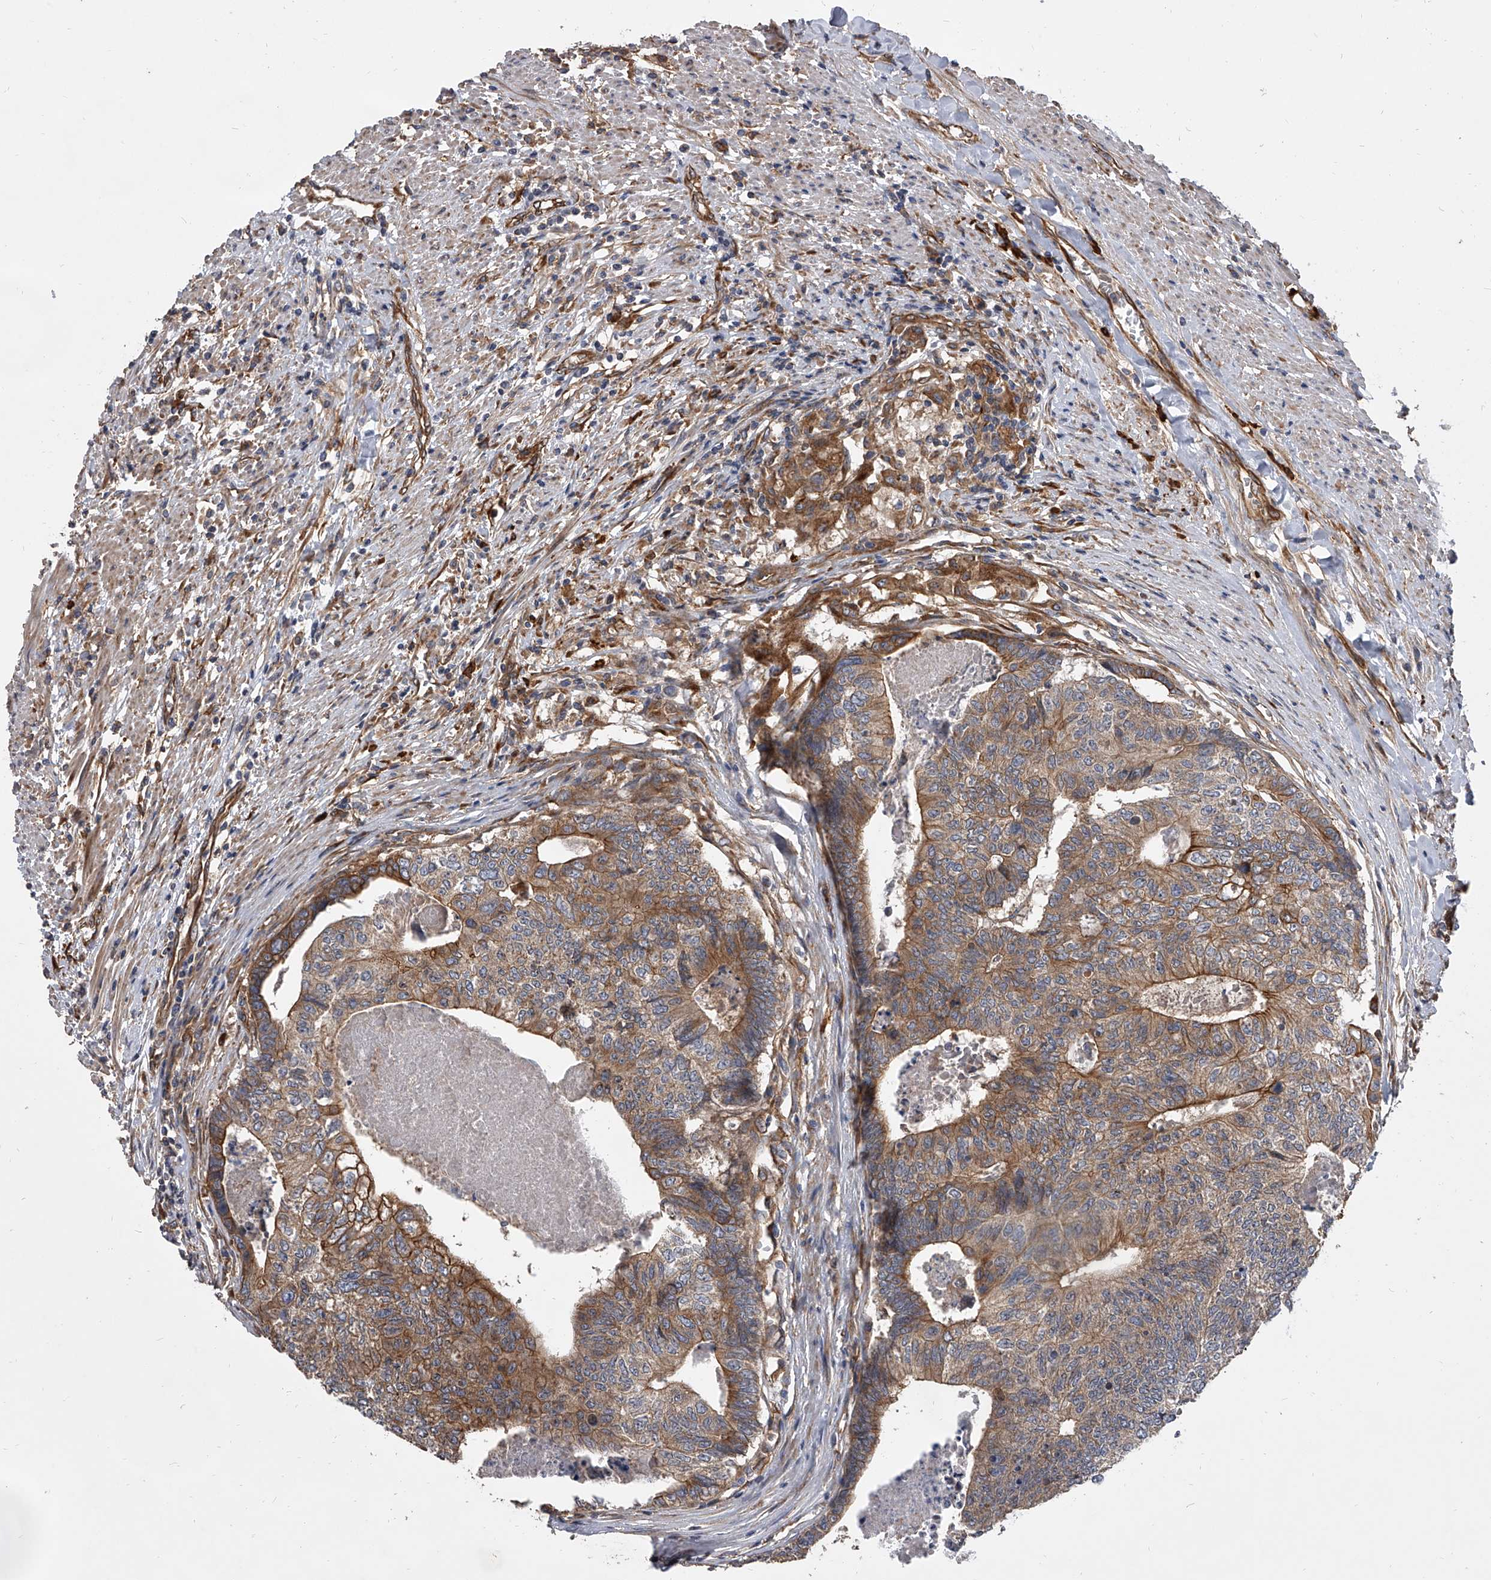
{"staining": {"intensity": "moderate", "quantity": ">75%", "location": "cytoplasmic/membranous"}, "tissue": "colorectal cancer", "cell_type": "Tumor cells", "image_type": "cancer", "snomed": [{"axis": "morphology", "description": "Adenocarcinoma, NOS"}, {"axis": "topography", "description": "Colon"}], "caption": "Colorectal adenocarcinoma tissue reveals moderate cytoplasmic/membranous staining in approximately >75% of tumor cells", "gene": "EXOC4", "patient": {"sex": "female", "age": 67}}